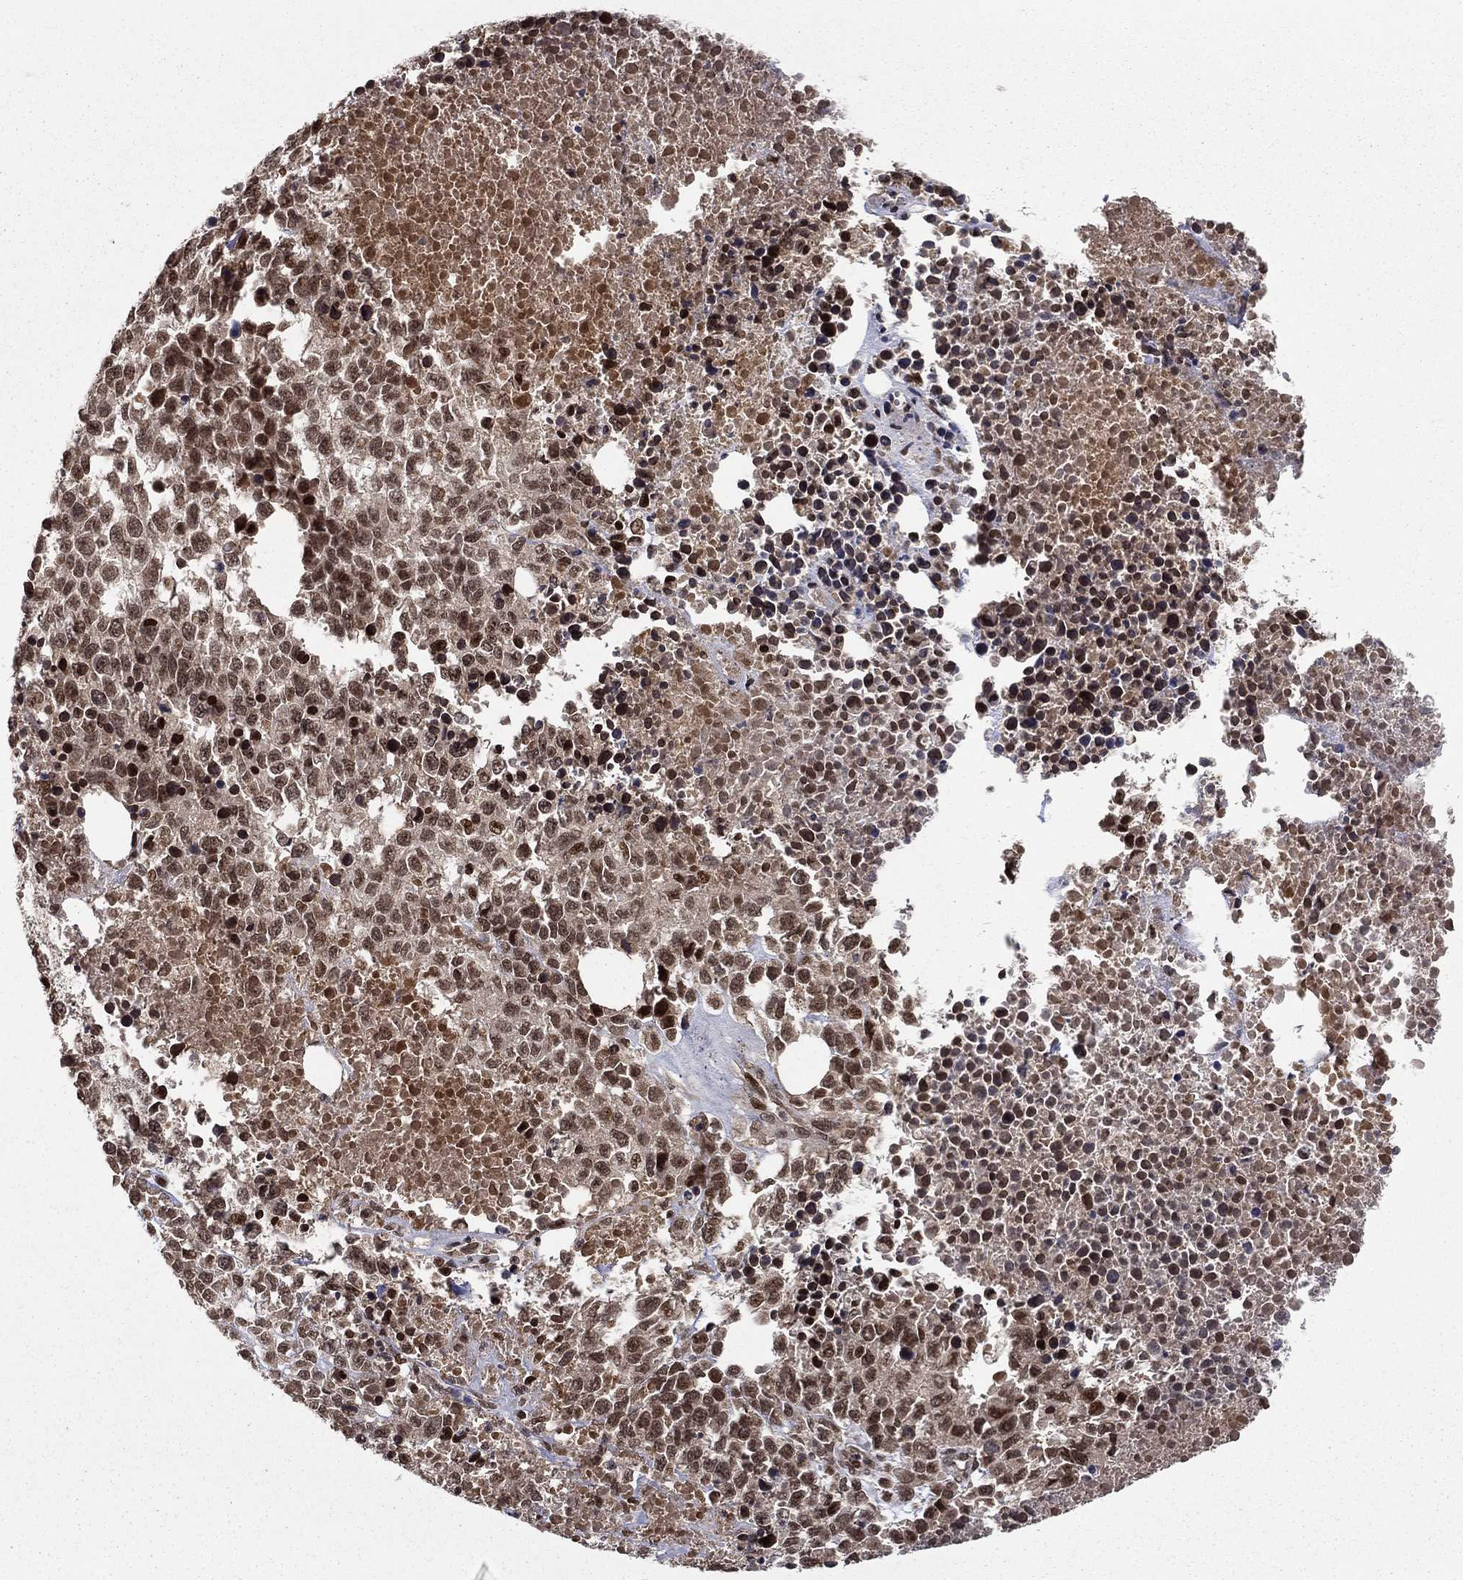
{"staining": {"intensity": "moderate", "quantity": ">75%", "location": "nuclear"}, "tissue": "melanoma", "cell_type": "Tumor cells", "image_type": "cancer", "snomed": [{"axis": "morphology", "description": "Malignant melanoma, Metastatic site"}, {"axis": "topography", "description": "Skin"}], "caption": "Moderate nuclear expression for a protein is identified in approximately >75% of tumor cells of melanoma using immunohistochemistry.", "gene": "CDCA7L", "patient": {"sex": "male", "age": 84}}